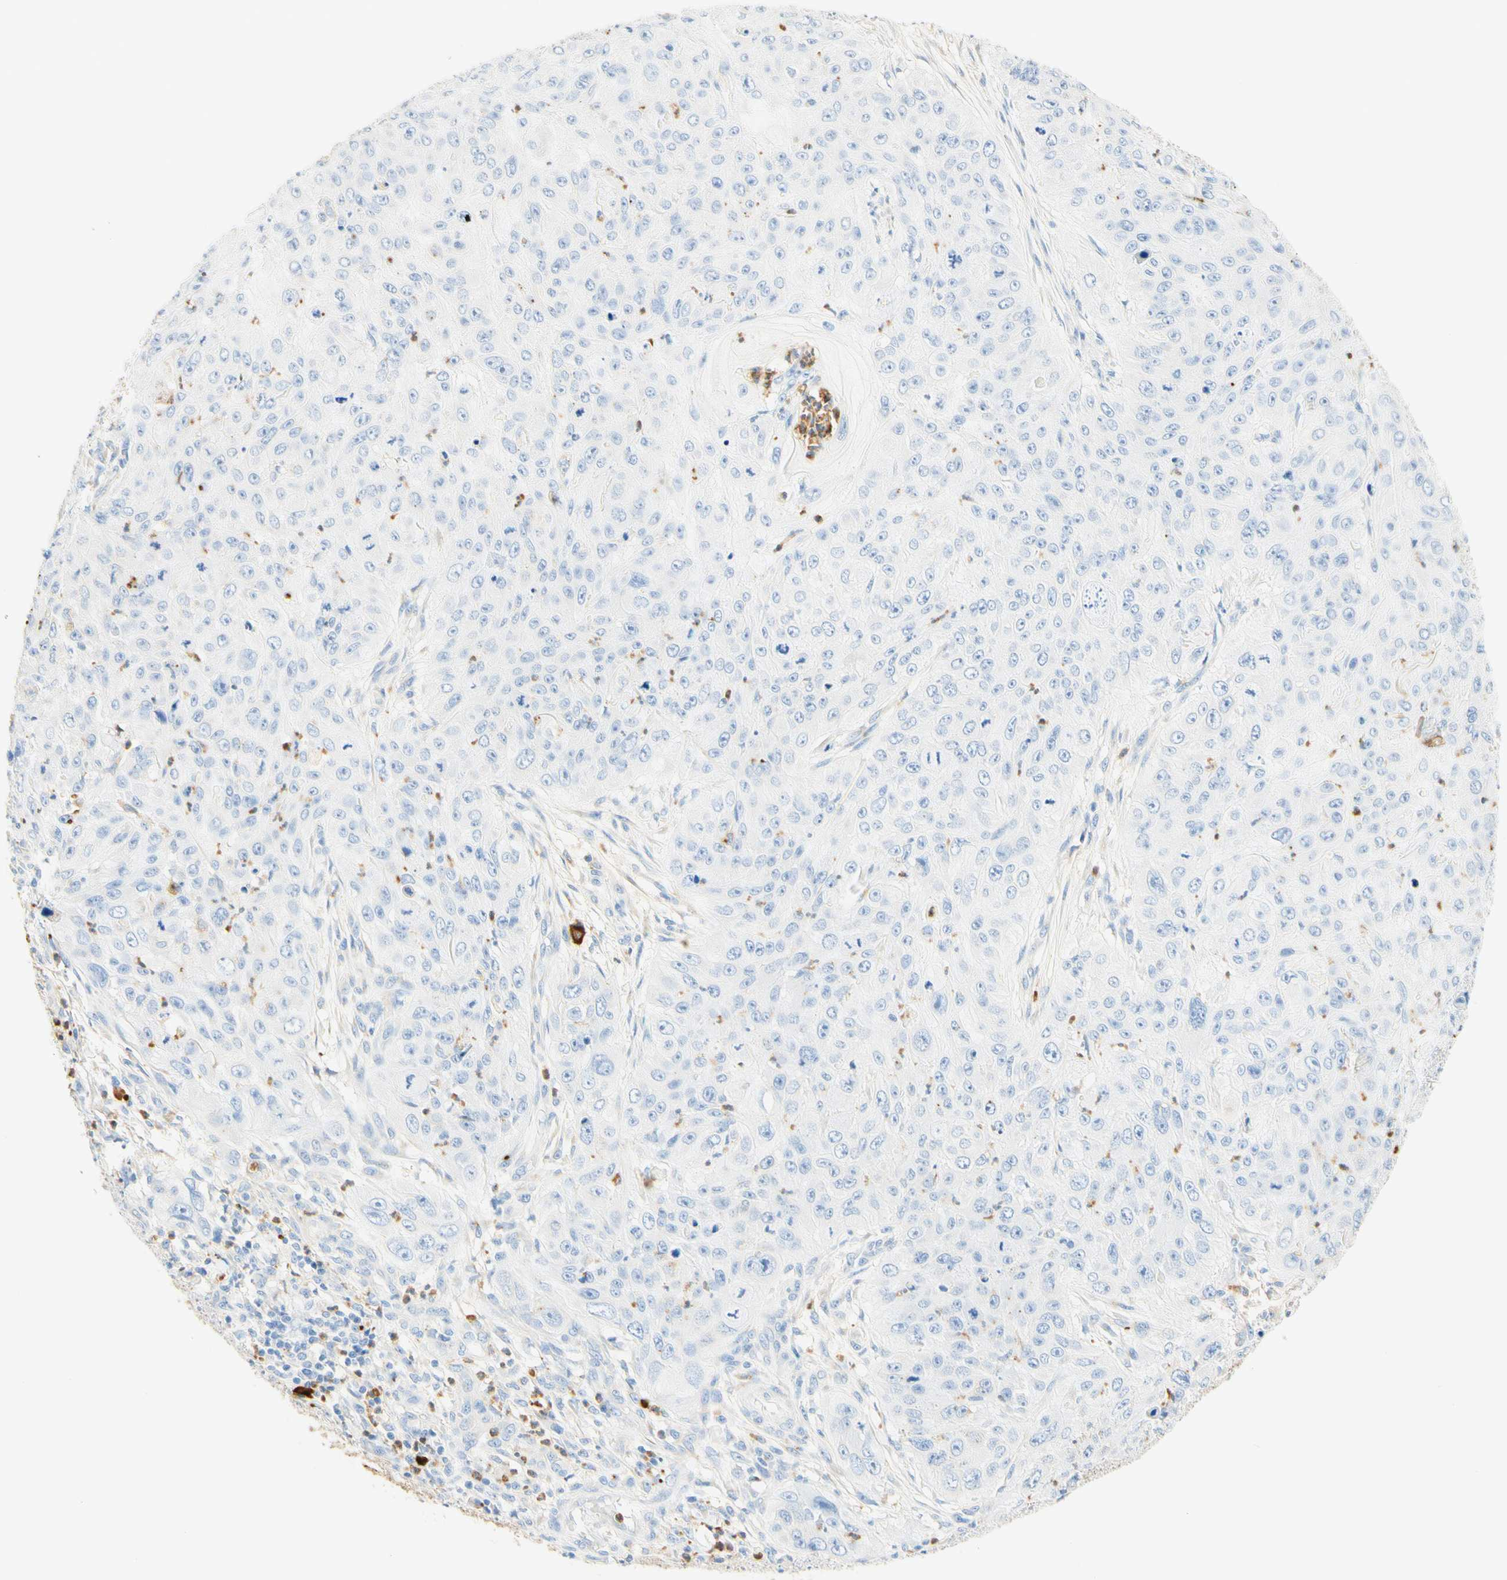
{"staining": {"intensity": "negative", "quantity": "none", "location": "none"}, "tissue": "skin cancer", "cell_type": "Tumor cells", "image_type": "cancer", "snomed": [{"axis": "morphology", "description": "Squamous cell carcinoma, NOS"}, {"axis": "topography", "description": "Skin"}], "caption": "An immunohistochemistry image of skin squamous cell carcinoma is shown. There is no staining in tumor cells of skin squamous cell carcinoma.", "gene": "CD63", "patient": {"sex": "female", "age": 80}}